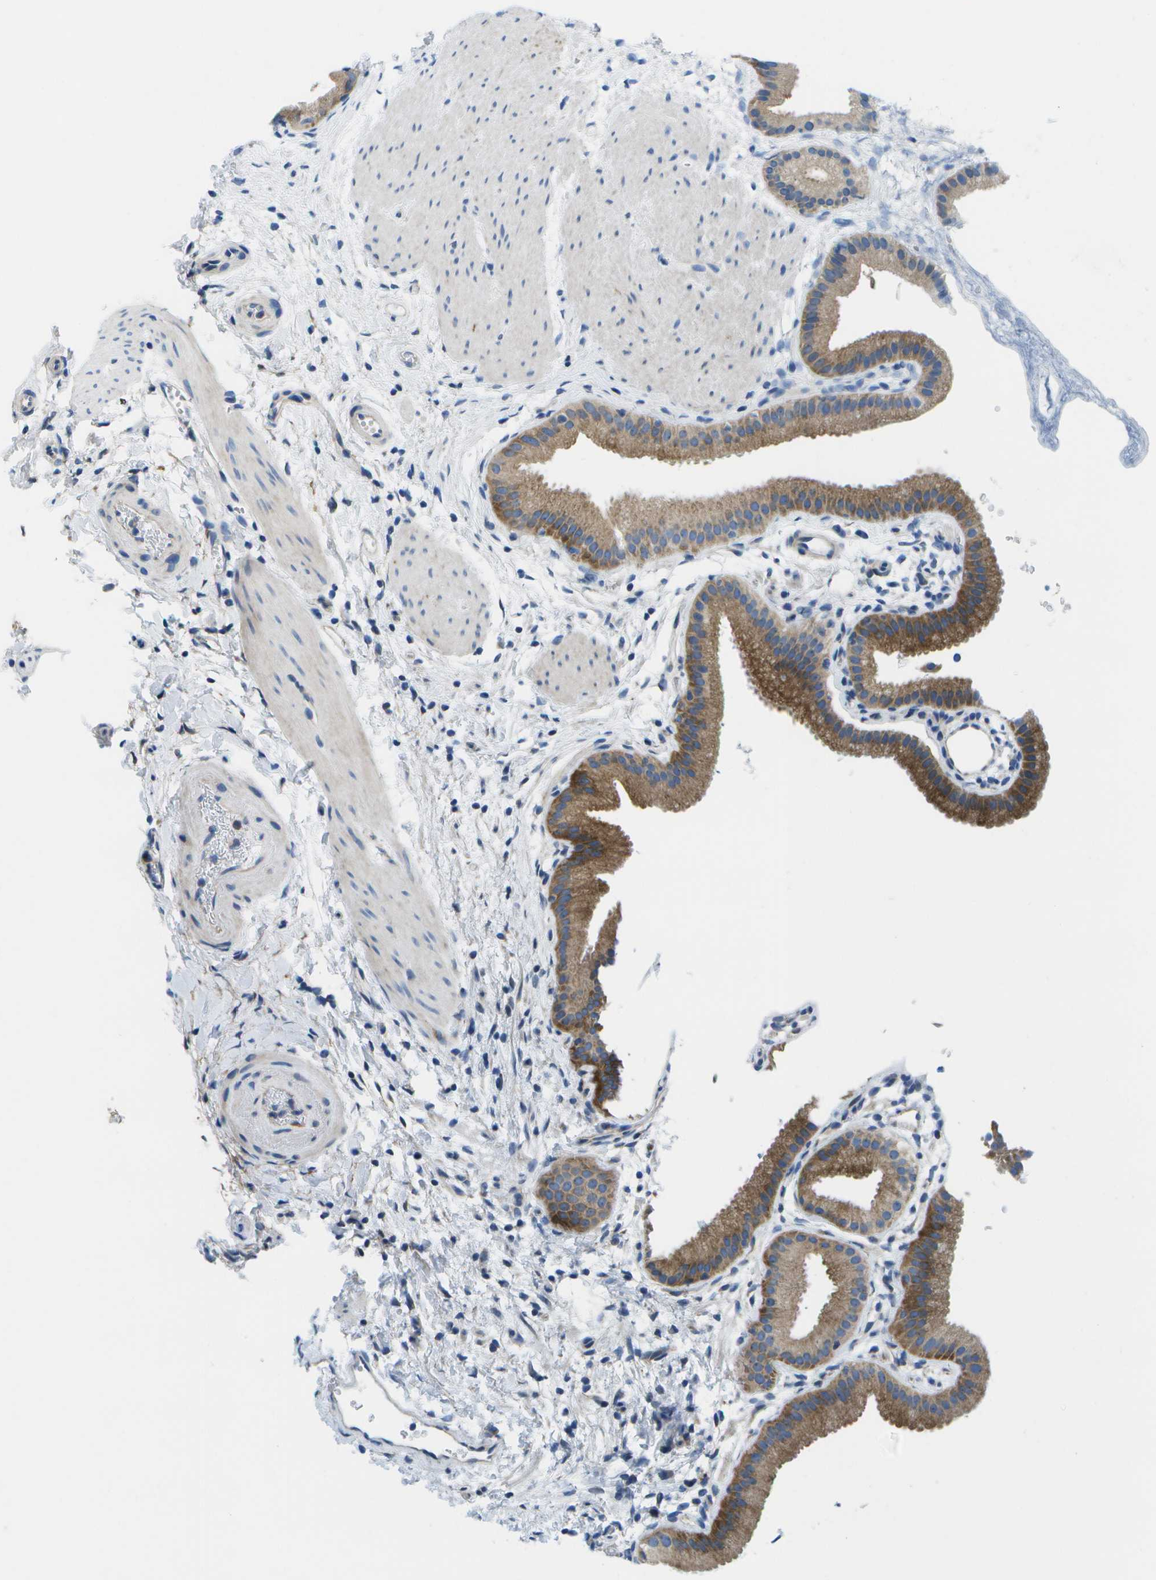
{"staining": {"intensity": "moderate", "quantity": ">75%", "location": "cytoplasmic/membranous"}, "tissue": "gallbladder", "cell_type": "Glandular cells", "image_type": "normal", "snomed": [{"axis": "morphology", "description": "Normal tissue, NOS"}, {"axis": "topography", "description": "Gallbladder"}], "caption": "Immunohistochemical staining of unremarkable gallbladder reveals moderate cytoplasmic/membranous protein expression in about >75% of glandular cells. (DAB (3,3'-diaminobenzidine) IHC with brightfield microscopy, high magnification).", "gene": "GDF5", "patient": {"sex": "female", "age": 64}}